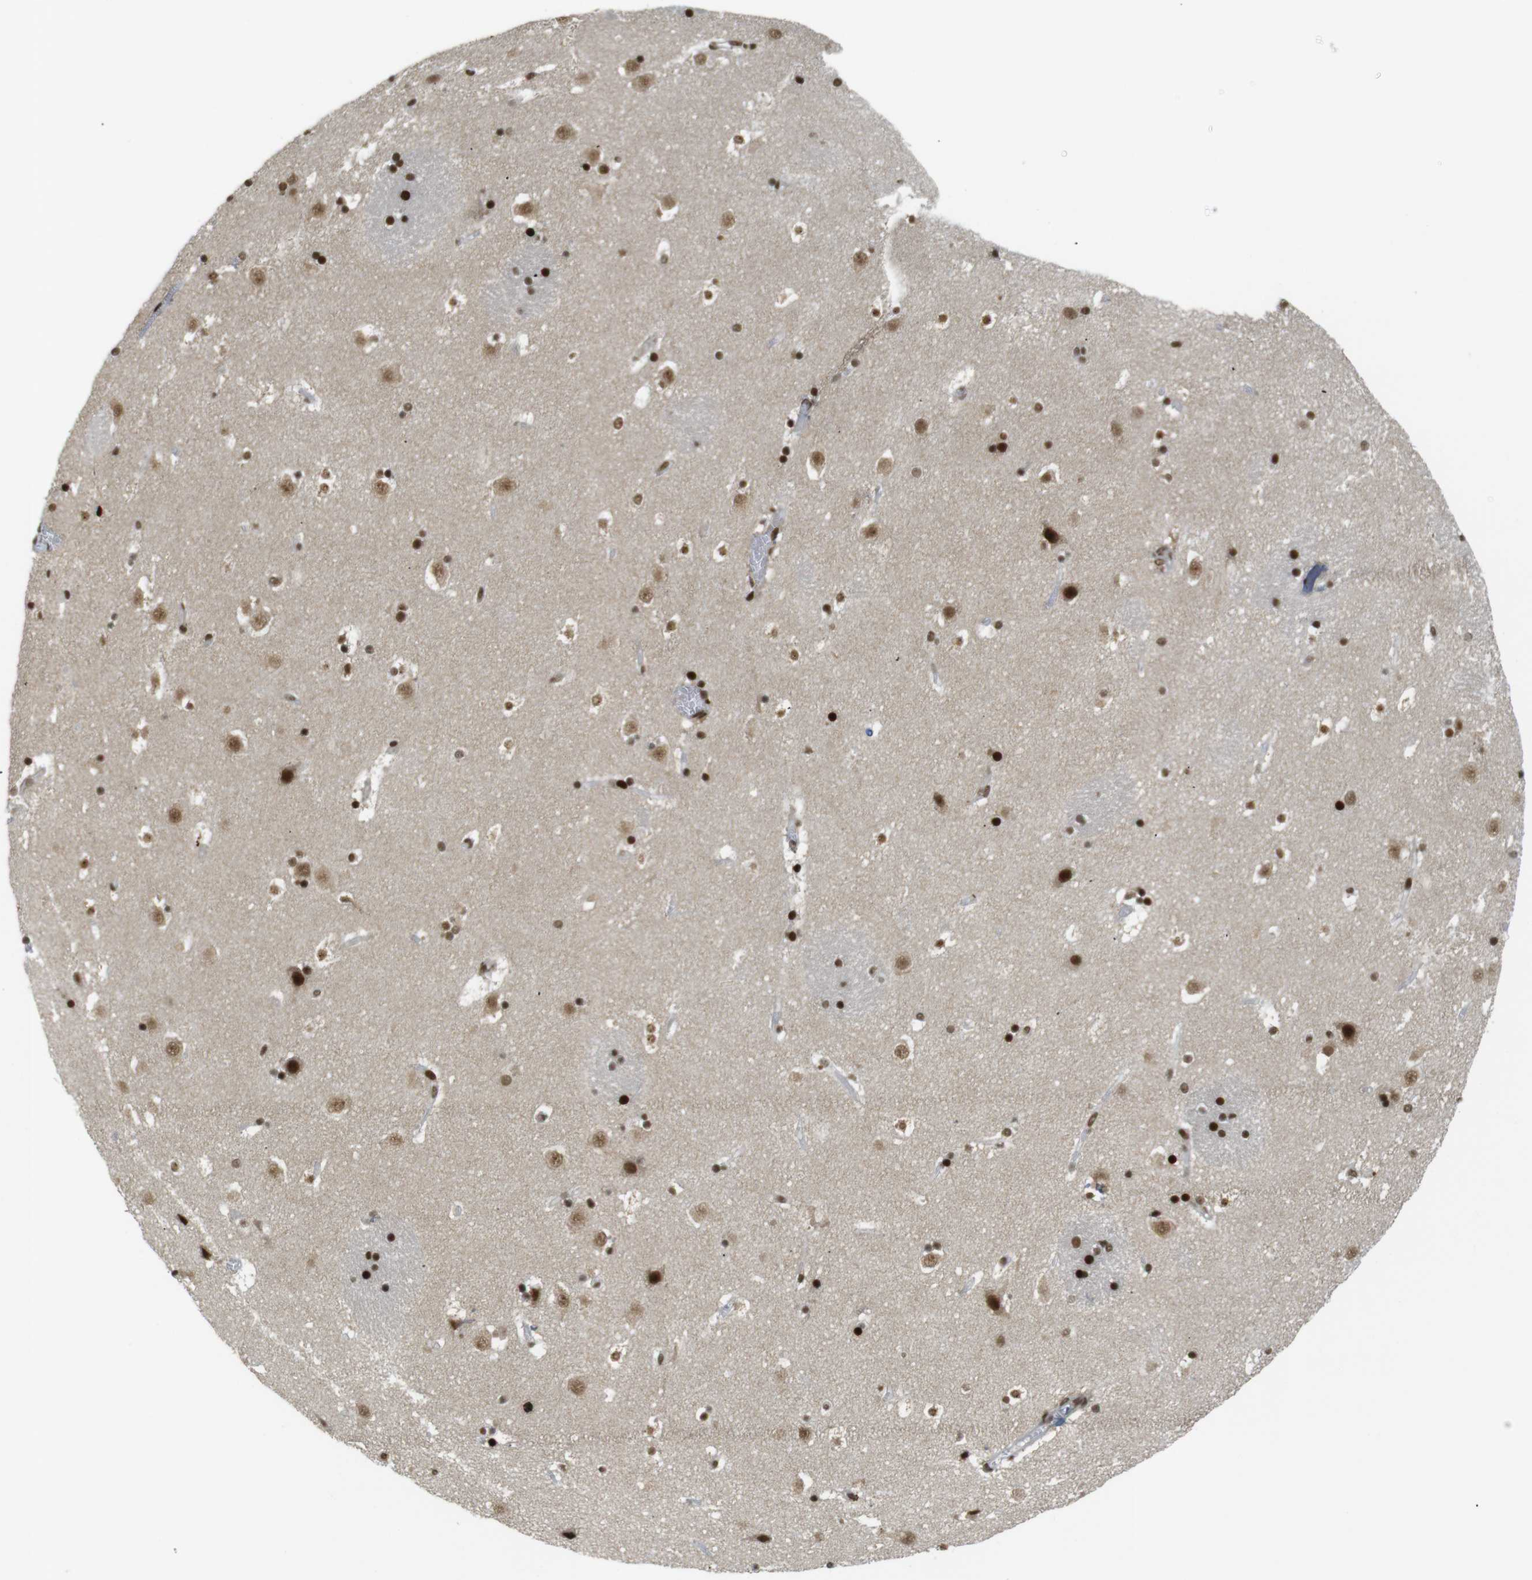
{"staining": {"intensity": "strong", "quantity": ">75%", "location": "nuclear"}, "tissue": "caudate", "cell_type": "Glial cells", "image_type": "normal", "snomed": [{"axis": "morphology", "description": "Normal tissue, NOS"}, {"axis": "topography", "description": "Lateral ventricle wall"}], "caption": "This photomicrograph displays IHC staining of normal human caudate, with high strong nuclear positivity in approximately >75% of glial cells.", "gene": "RUVBL2", "patient": {"sex": "male", "age": 45}}